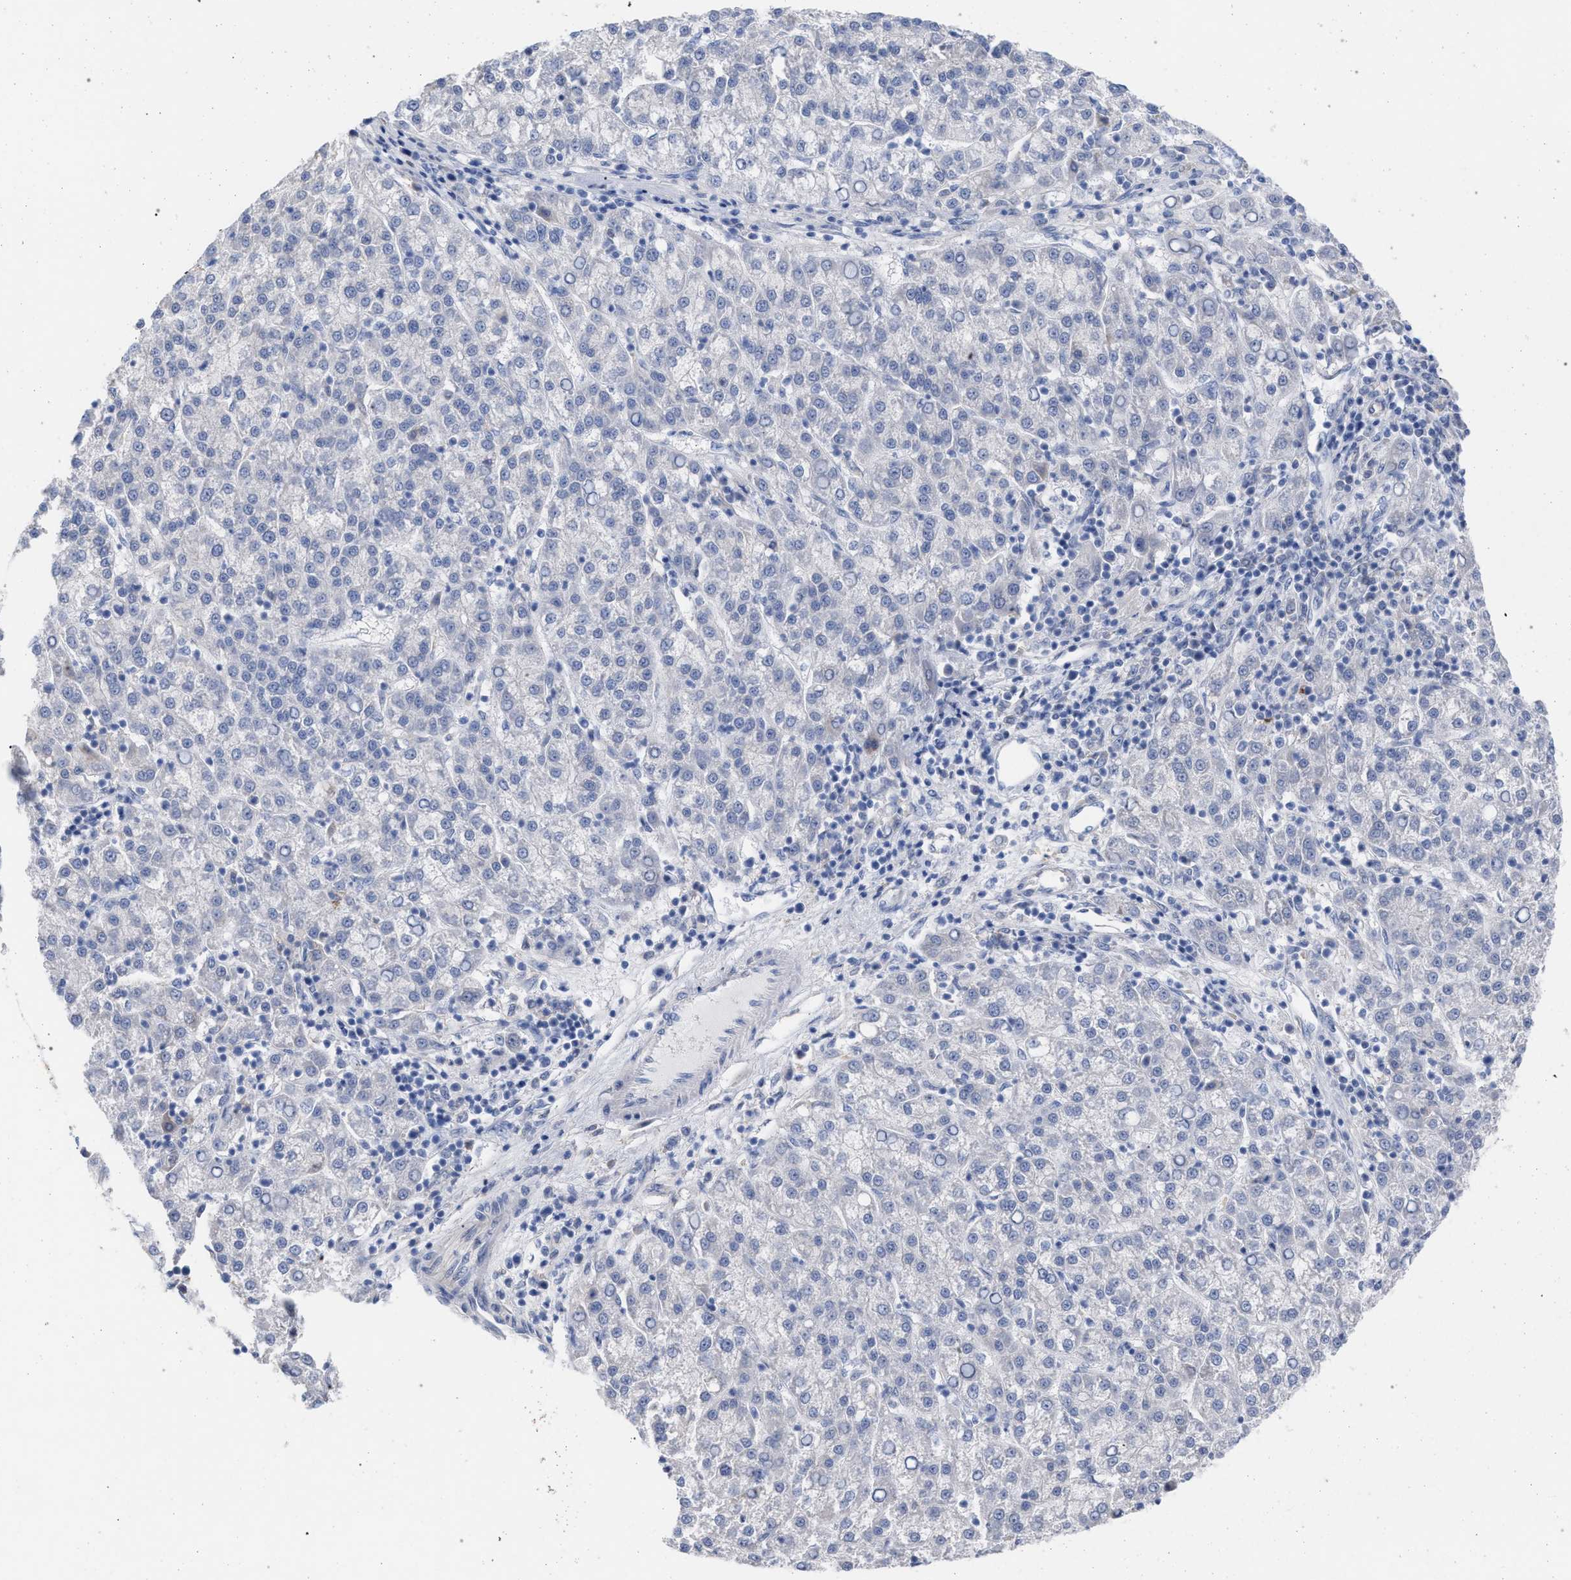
{"staining": {"intensity": "negative", "quantity": "none", "location": "none"}, "tissue": "liver cancer", "cell_type": "Tumor cells", "image_type": "cancer", "snomed": [{"axis": "morphology", "description": "Carcinoma, Hepatocellular, NOS"}, {"axis": "topography", "description": "Liver"}], "caption": "Immunohistochemistry (IHC) histopathology image of liver hepatocellular carcinoma stained for a protein (brown), which demonstrates no staining in tumor cells.", "gene": "FHOD3", "patient": {"sex": "female", "age": 58}}